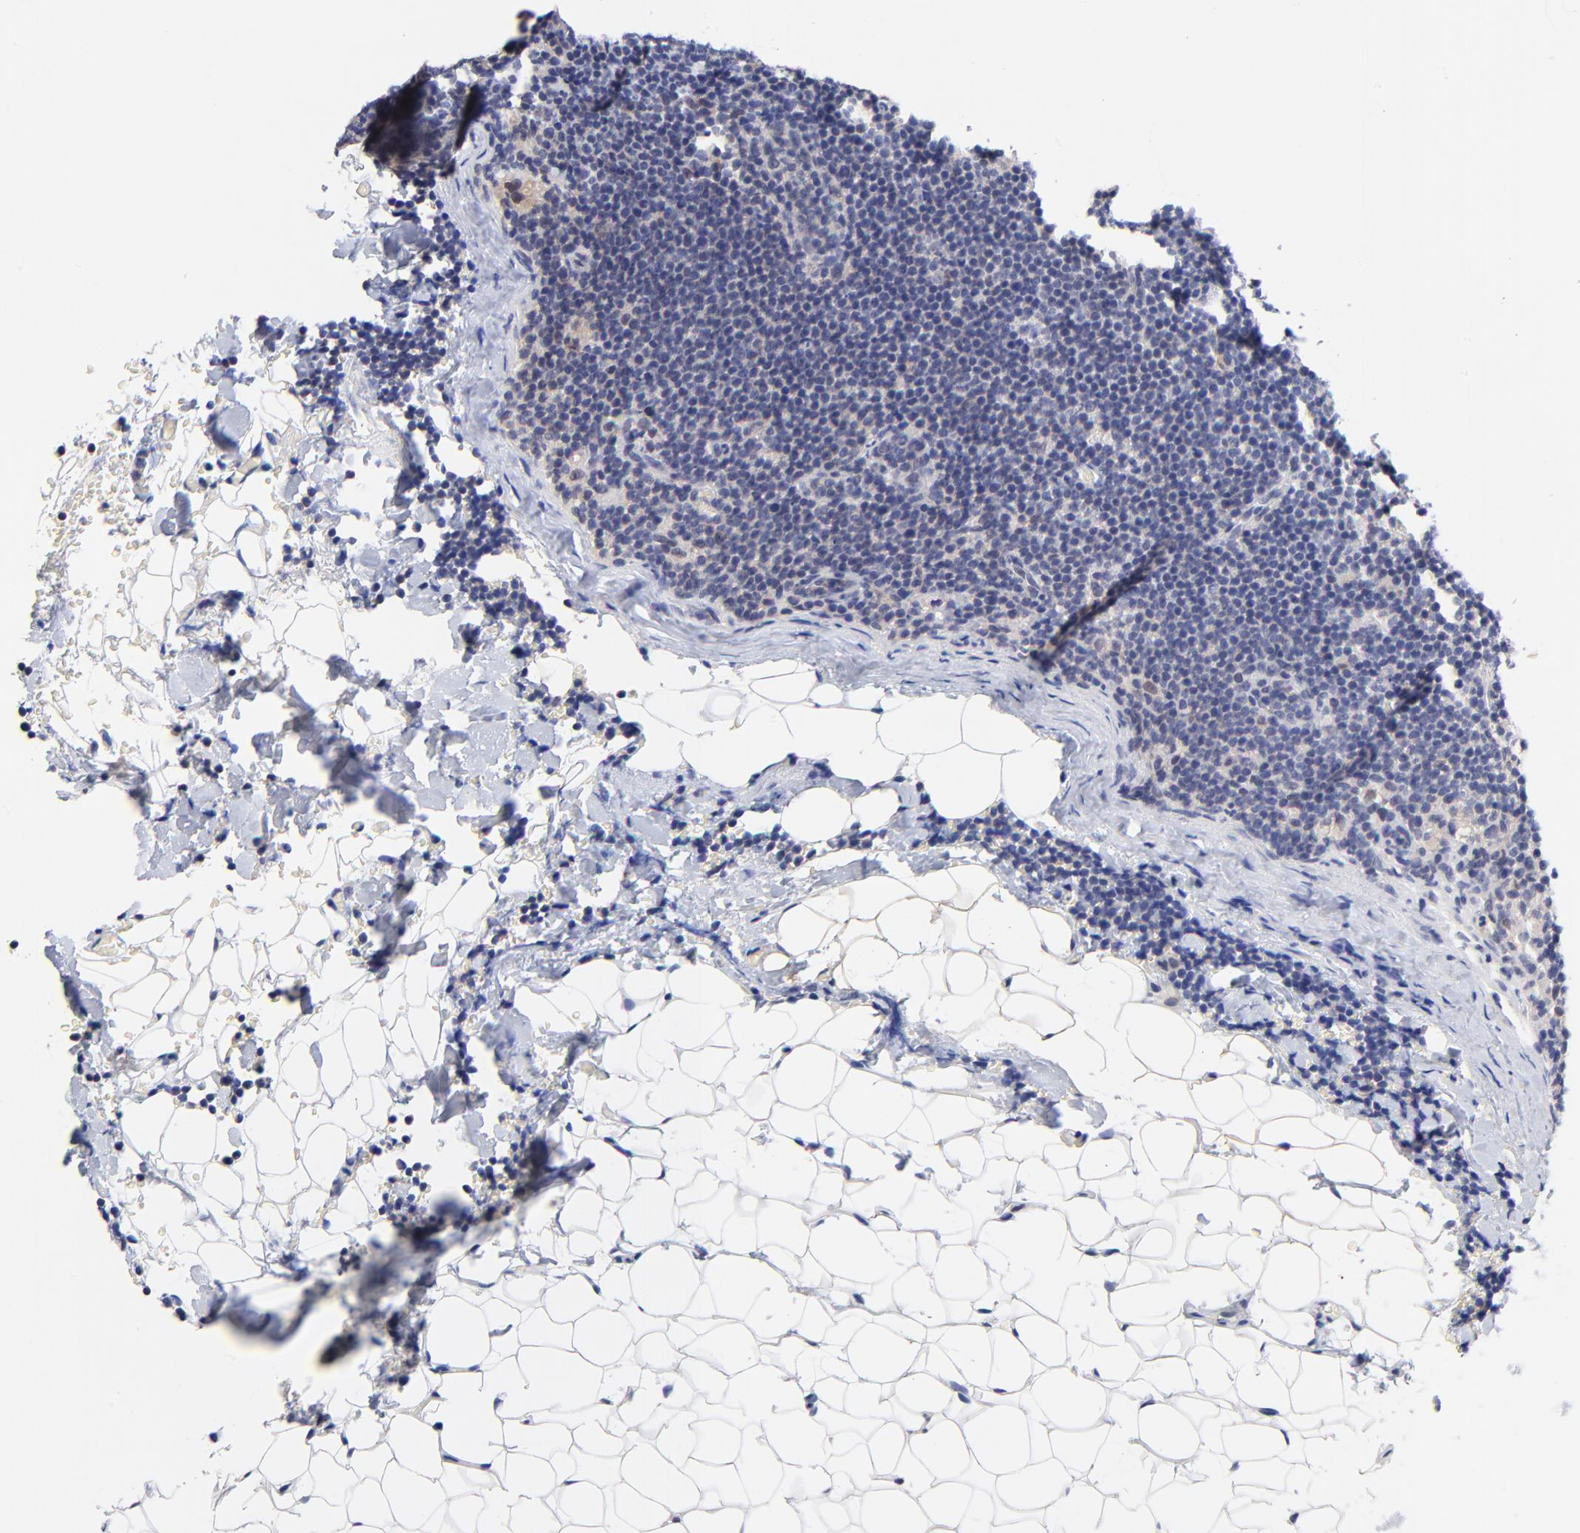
{"staining": {"intensity": "negative", "quantity": "none", "location": "none"}, "tissue": "lymphoma", "cell_type": "Tumor cells", "image_type": "cancer", "snomed": [{"axis": "morphology", "description": "Malignant lymphoma, non-Hodgkin's type, High grade"}, {"axis": "topography", "description": "Lymph node"}], "caption": "Human lymphoma stained for a protein using immunohistochemistry exhibits no positivity in tumor cells.", "gene": "TXNL1", "patient": {"sex": "female", "age": 58}}